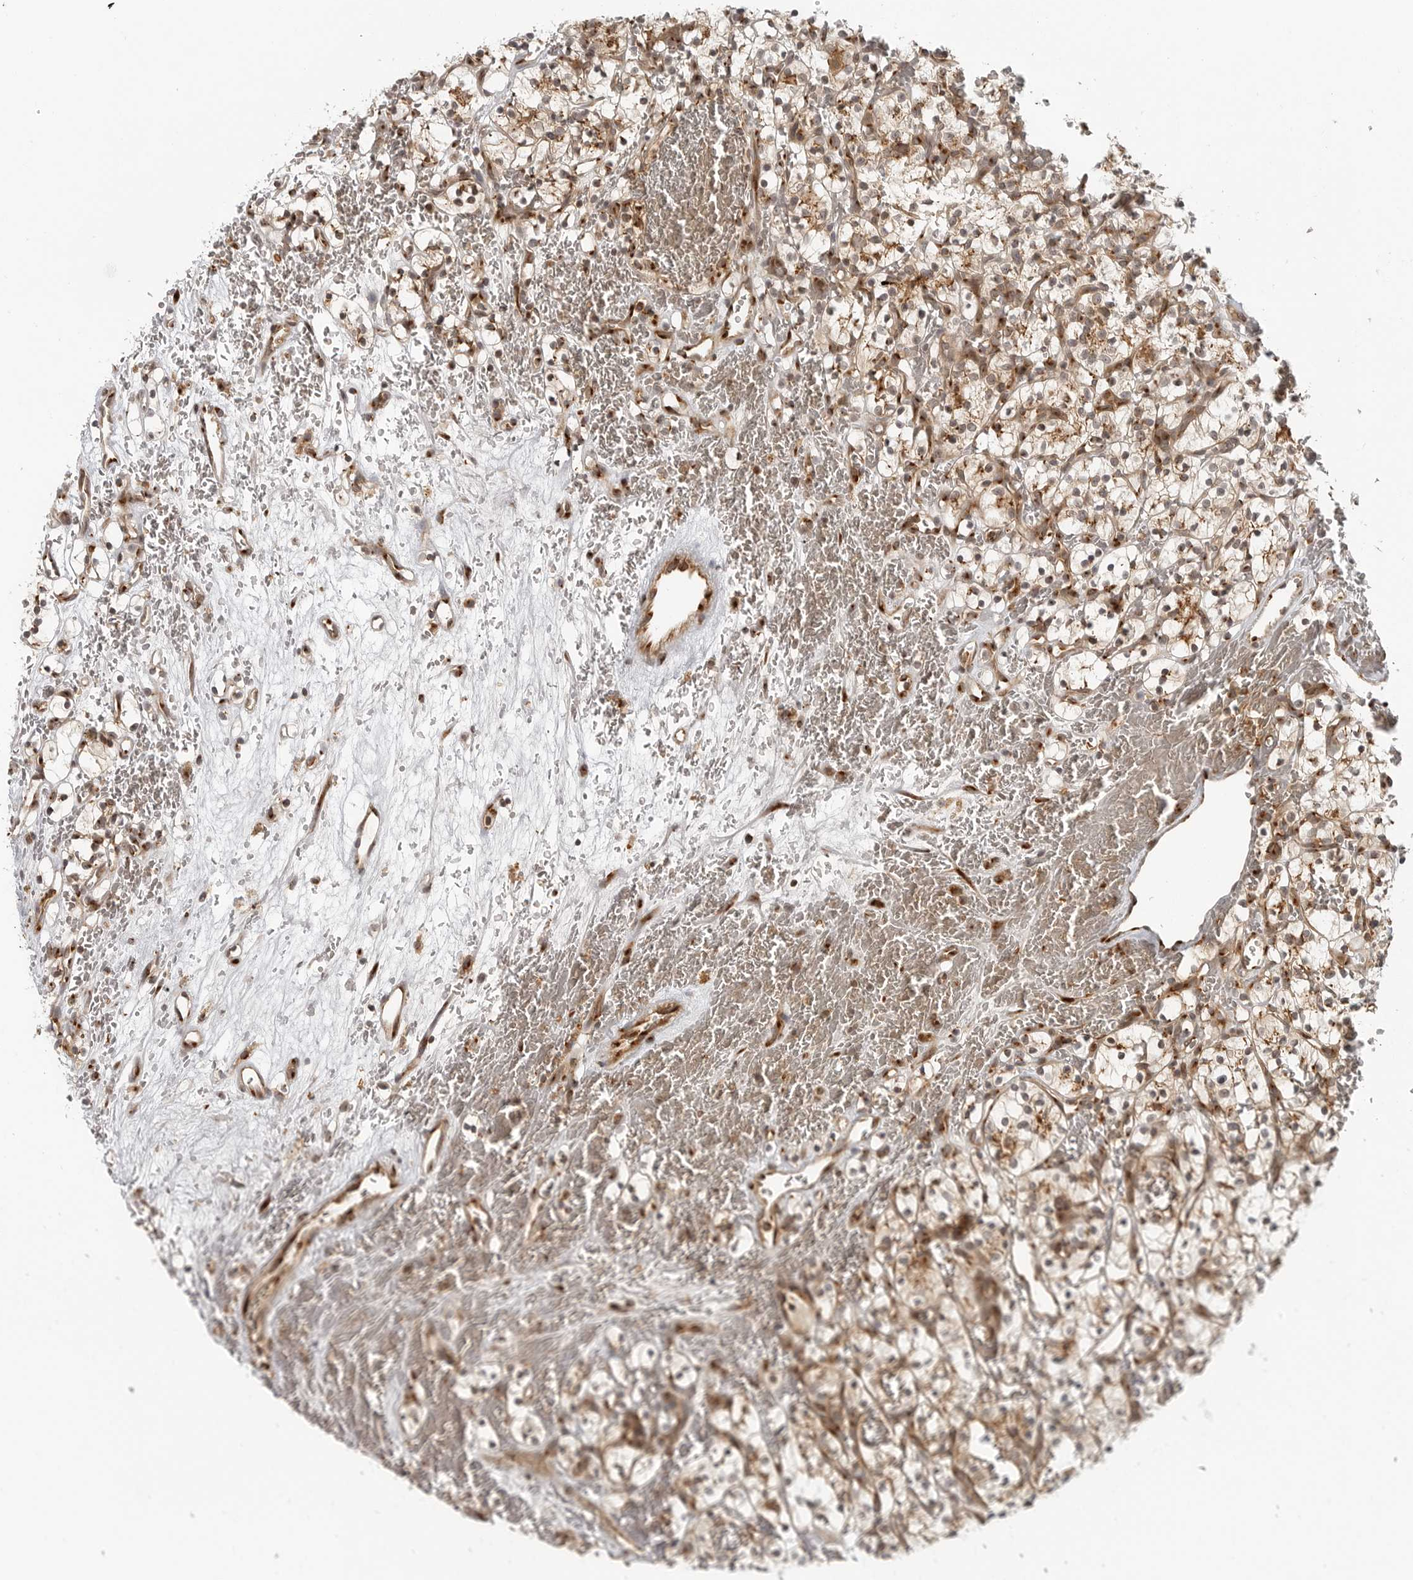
{"staining": {"intensity": "moderate", "quantity": ">75%", "location": "cytoplasmic/membranous"}, "tissue": "renal cancer", "cell_type": "Tumor cells", "image_type": "cancer", "snomed": [{"axis": "morphology", "description": "Adenocarcinoma, NOS"}, {"axis": "topography", "description": "Kidney"}], "caption": "Renal adenocarcinoma stained with a brown dye demonstrates moderate cytoplasmic/membranous positive expression in about >75% of tumor cells.", "gene": "COPA", "patient": {"sex": "female", "age": 57}}